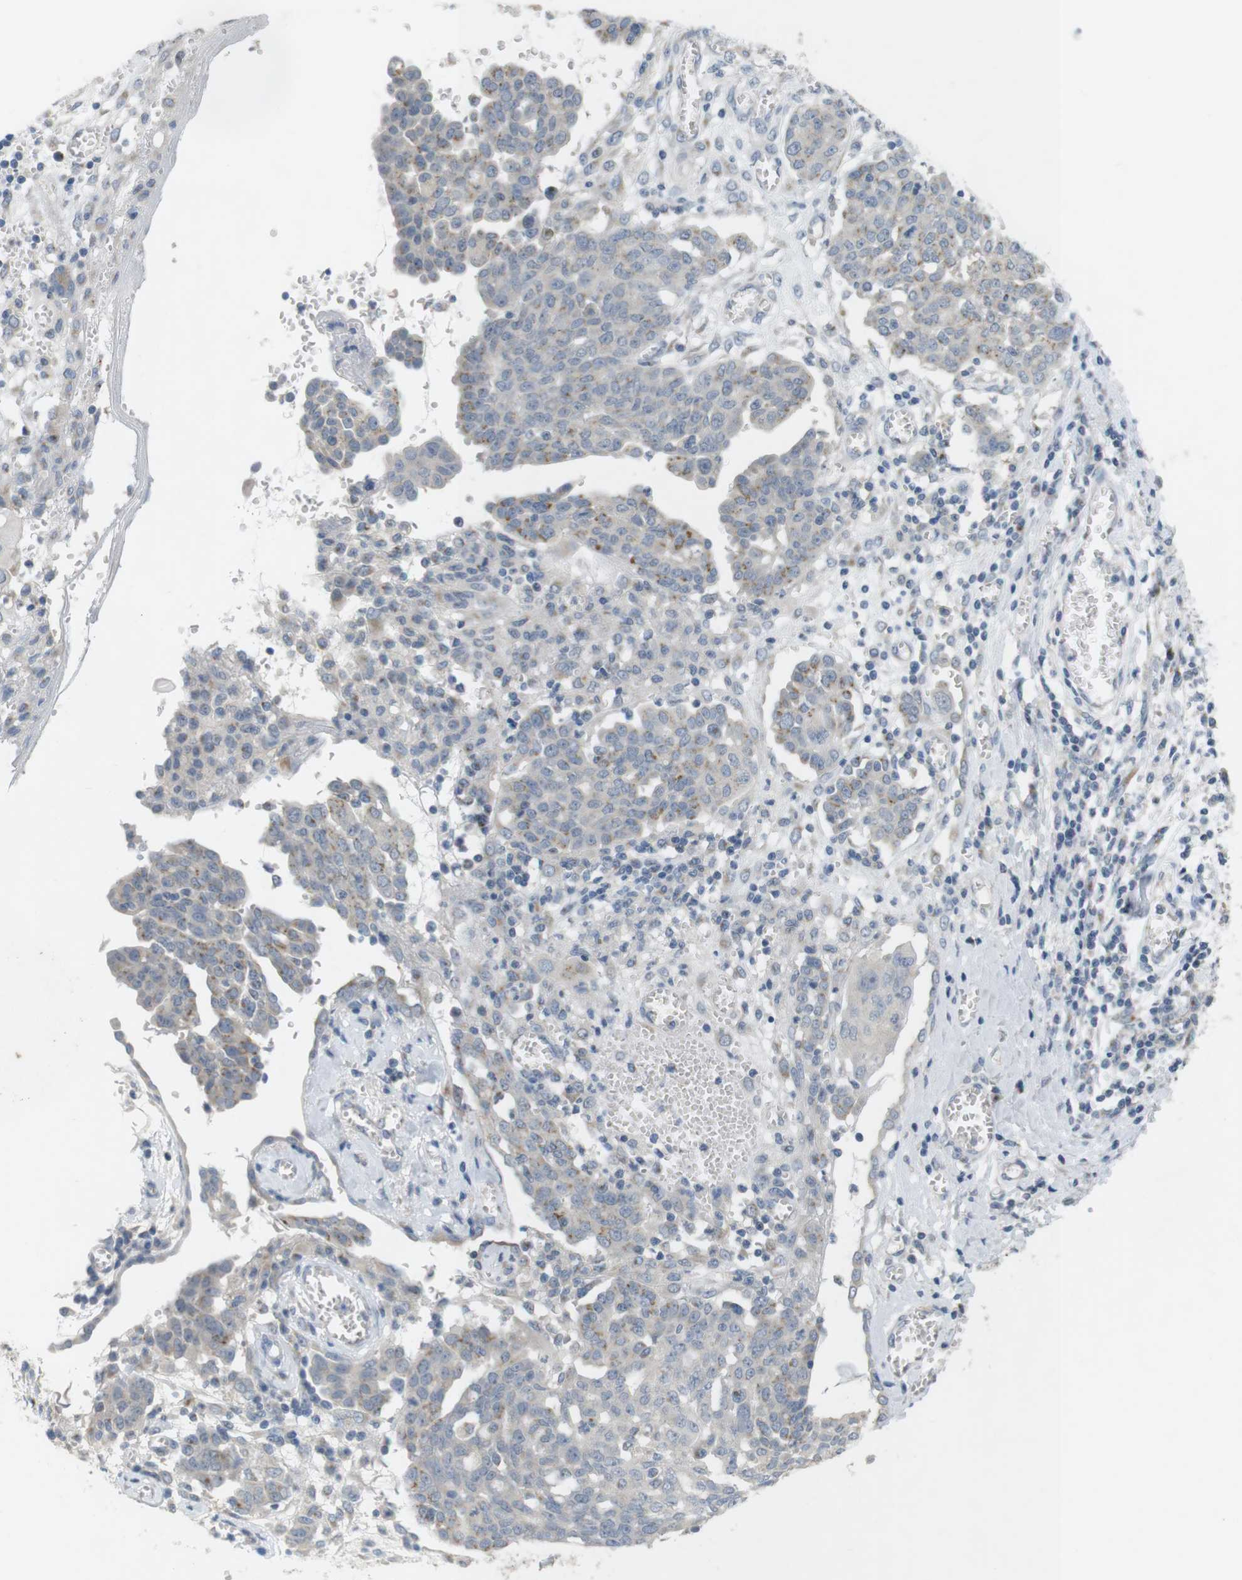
{"staining": {"intensity": "moderate", "quantity": "25%-75%", "location": "cytoplasmic/membranous"}, "tissue": "ovarian cancer", "cell_type": "Tumor cells", "image_type": "cancer", "snomed": [{"axis": "morphology", "description": "Cystadenocarcinoma, serous, NOS"}, {"axis": "topography", "description": "Soft tissue"}, {"axis": "topography", "description": "Ovary"}], "caption": "Immunohistochemical staining of serous cystadenocarcinoma (ovarian) demonstrates medium levels of moderate cytoplasmic/membranous positivity in approximately 25%-75% of tumor cells.", "gene": "YIPF3", "patient": {"sex": "female", "age": 57}}